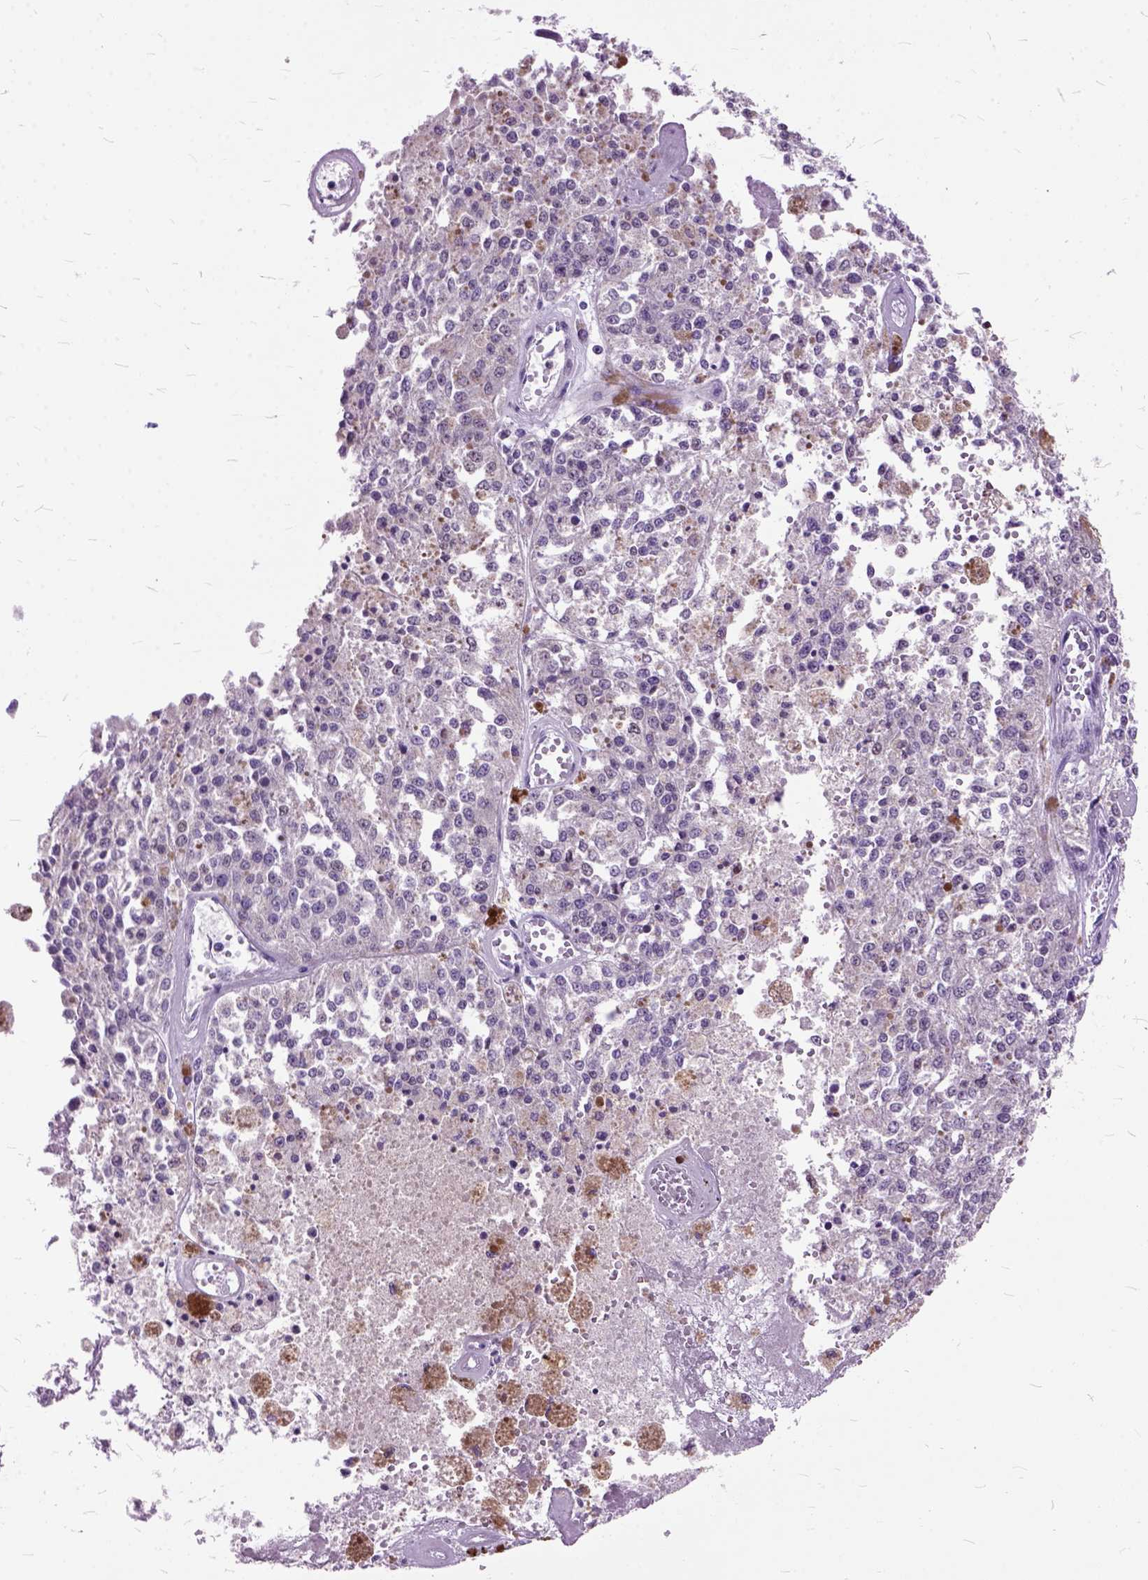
{"staining": {"intensity": "negative", "quantity": "none", "location": "none"}, "tissue": "melanoma", "cell_type": "Tumor cells", "image_type": "cancer", "snomed": [{"axis": "morphology", "description": "Malignant melanoma, Metastatic site"}, {"axis": "topography", "description": "Lymph node"}], "caption": "Human melanoma stained for a protein using immunohistochemistry (IHC) shows no staining in tumor cells.", "gene": "ORC5", "patient": {"sex": "female", "age": 64}}